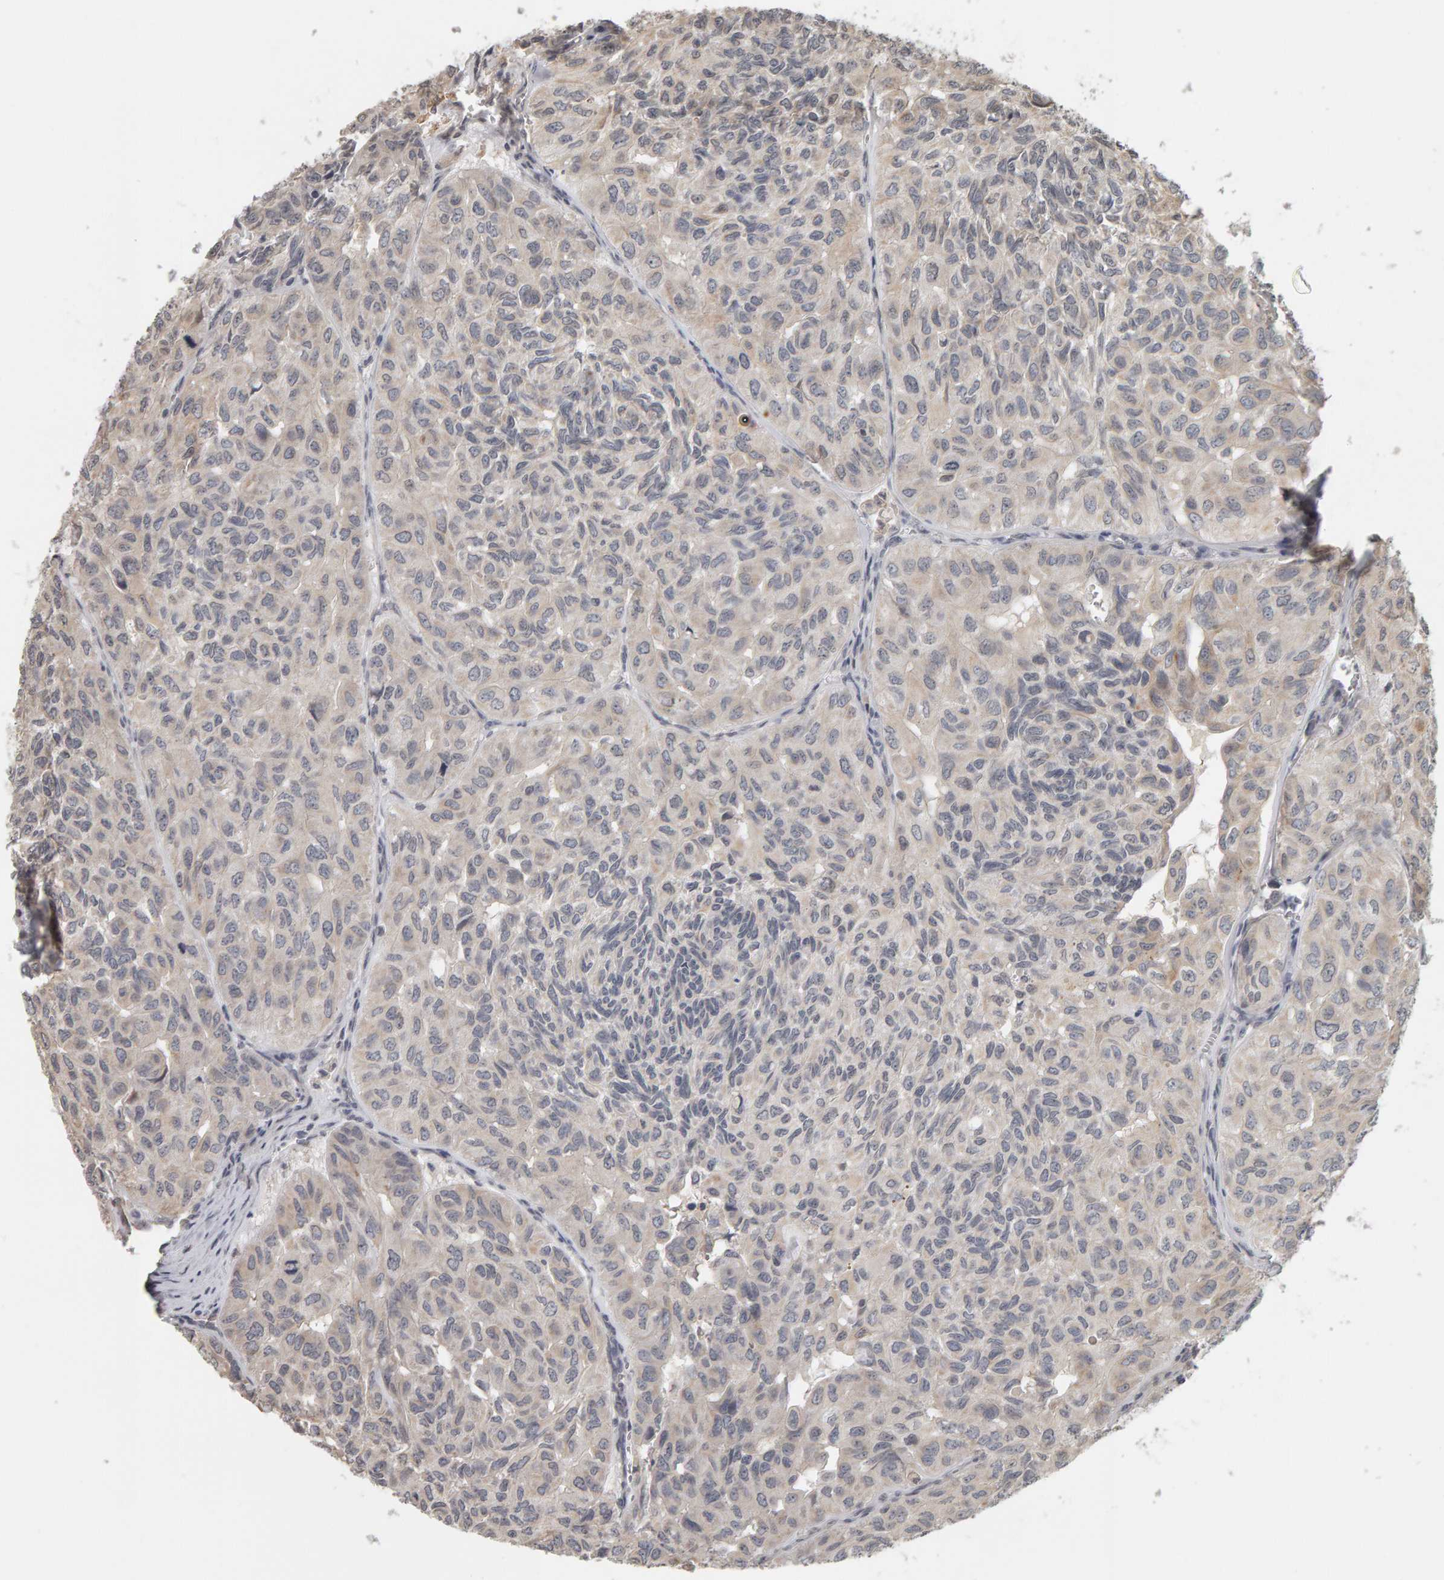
{"staining": {"intensity": "weak", "quantity": "25%-75%", "location": "cytoplasmic/membranous"}, "tissue": "head and neck cancer", "cell_type": "Tumor cells", "image_type": "cancer", "snomed": [{"axis": "morphology", "description": "Adenocarcinoma, NOS"}, {"axis": "topography", "description": "Salivary gland, NOS"}, {"axis": "topography", "description": "Head-Neck"}], "caption": "IHC histopathology image of neoplastic tissue: adenocarcinoma (head and neck) stained using IHC displays low levels of weak protein expression localized specifically in the cytoplasmic/membranous of tumor cells, appearing as a cytoplasmic/membranous brown color.", "gene": "TEFM", "patient": {"sex": "female", "age": 76}}